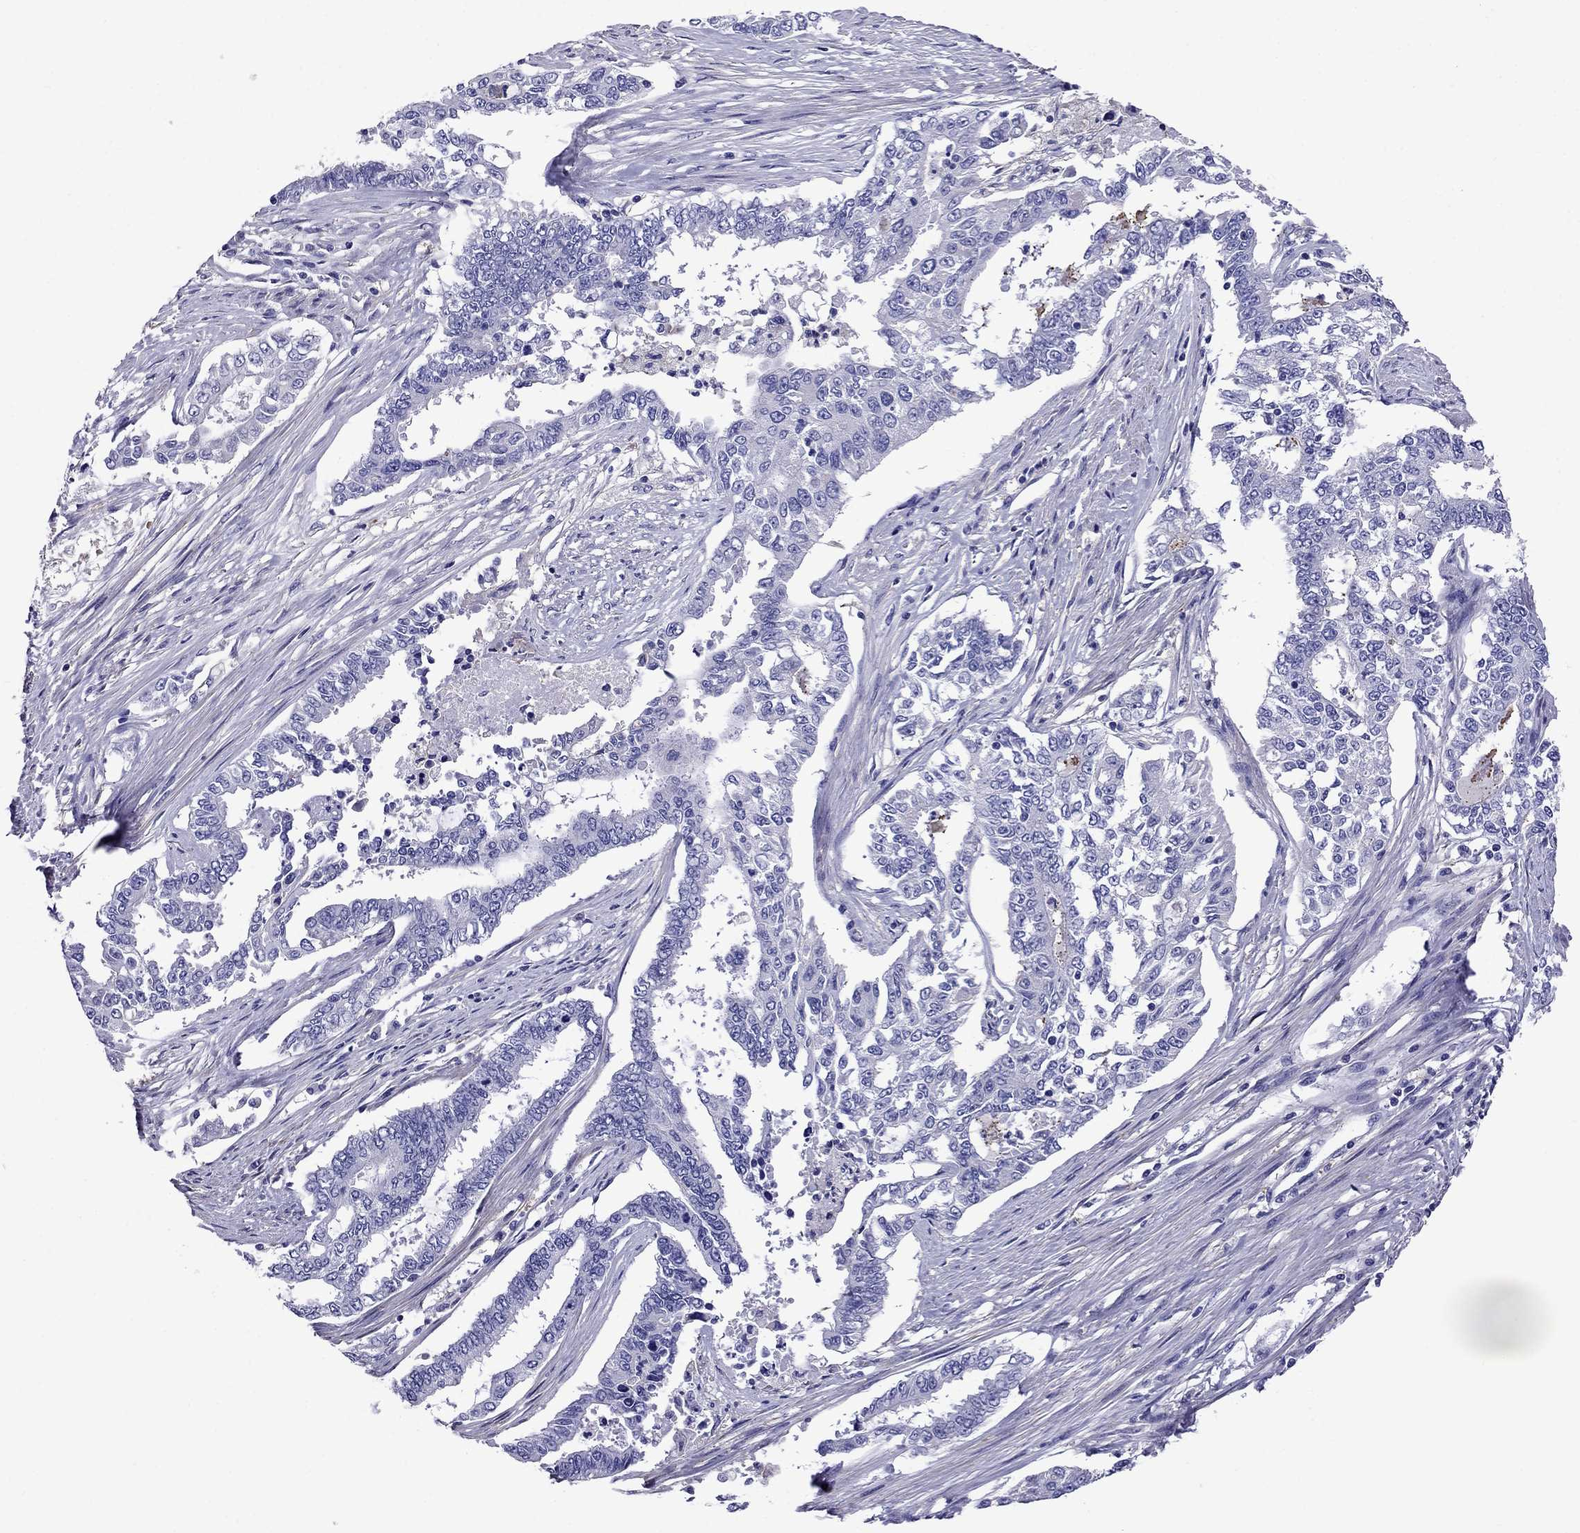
{"staining": {"intensity": "negative", "quantity": "none", "location": "none"}, "tissue": "endometrial cancer", "cell_type": "Tumor cells", "image_type": "cancer", "snomed": [{"axis": "morphology", "description": "Adenocarcinoma, NOS"}, {"axis": "topography", "description": "Uterus"}], "caption": "Adenocarcinoma (endometrial) stained for a protein using IHC displays no positivity tumor cells.", "gene": "SCG2", "patient": {"sex": "female", "age": 59}}